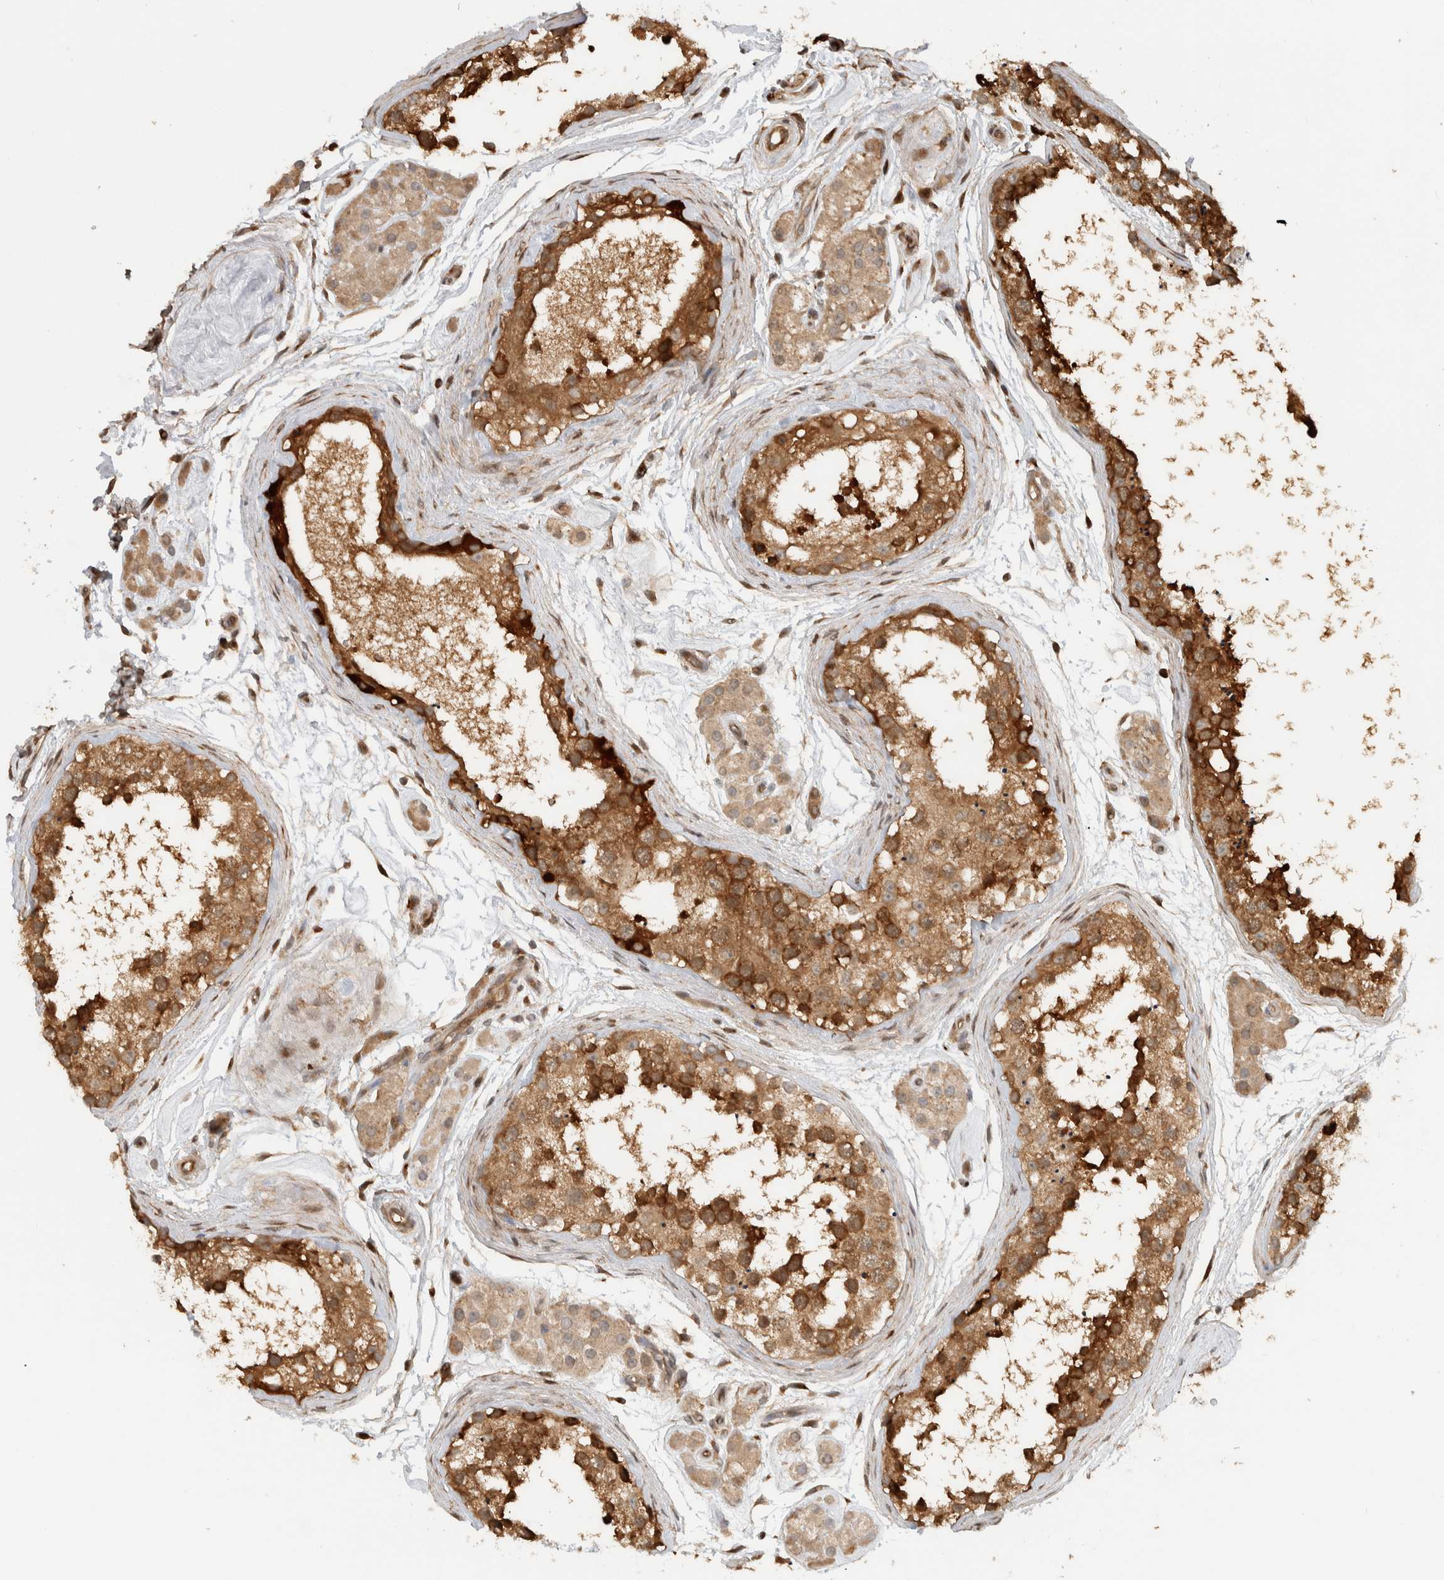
{"staining": {"intensity": "strong", "quantity": ">75%", "location": "cytoplasmic/membranous"}, "tissue": "testis", "cell_type": "Cells in seminiferous ducts", "image_type": "normal", "snomed": [{"axis": "morphology", "description": "Normal tissue, NOS"}, {"axis": "topography", "description": "Testis"}], "caption": "This is an image of immunohistochemistry staining of benign testis, which shows strong positivity in the cytoplasmic/membranous of cells in seminiferous ducts.", "gene": "CNTROB", "patient": {"sex": "male", "age": 56}}